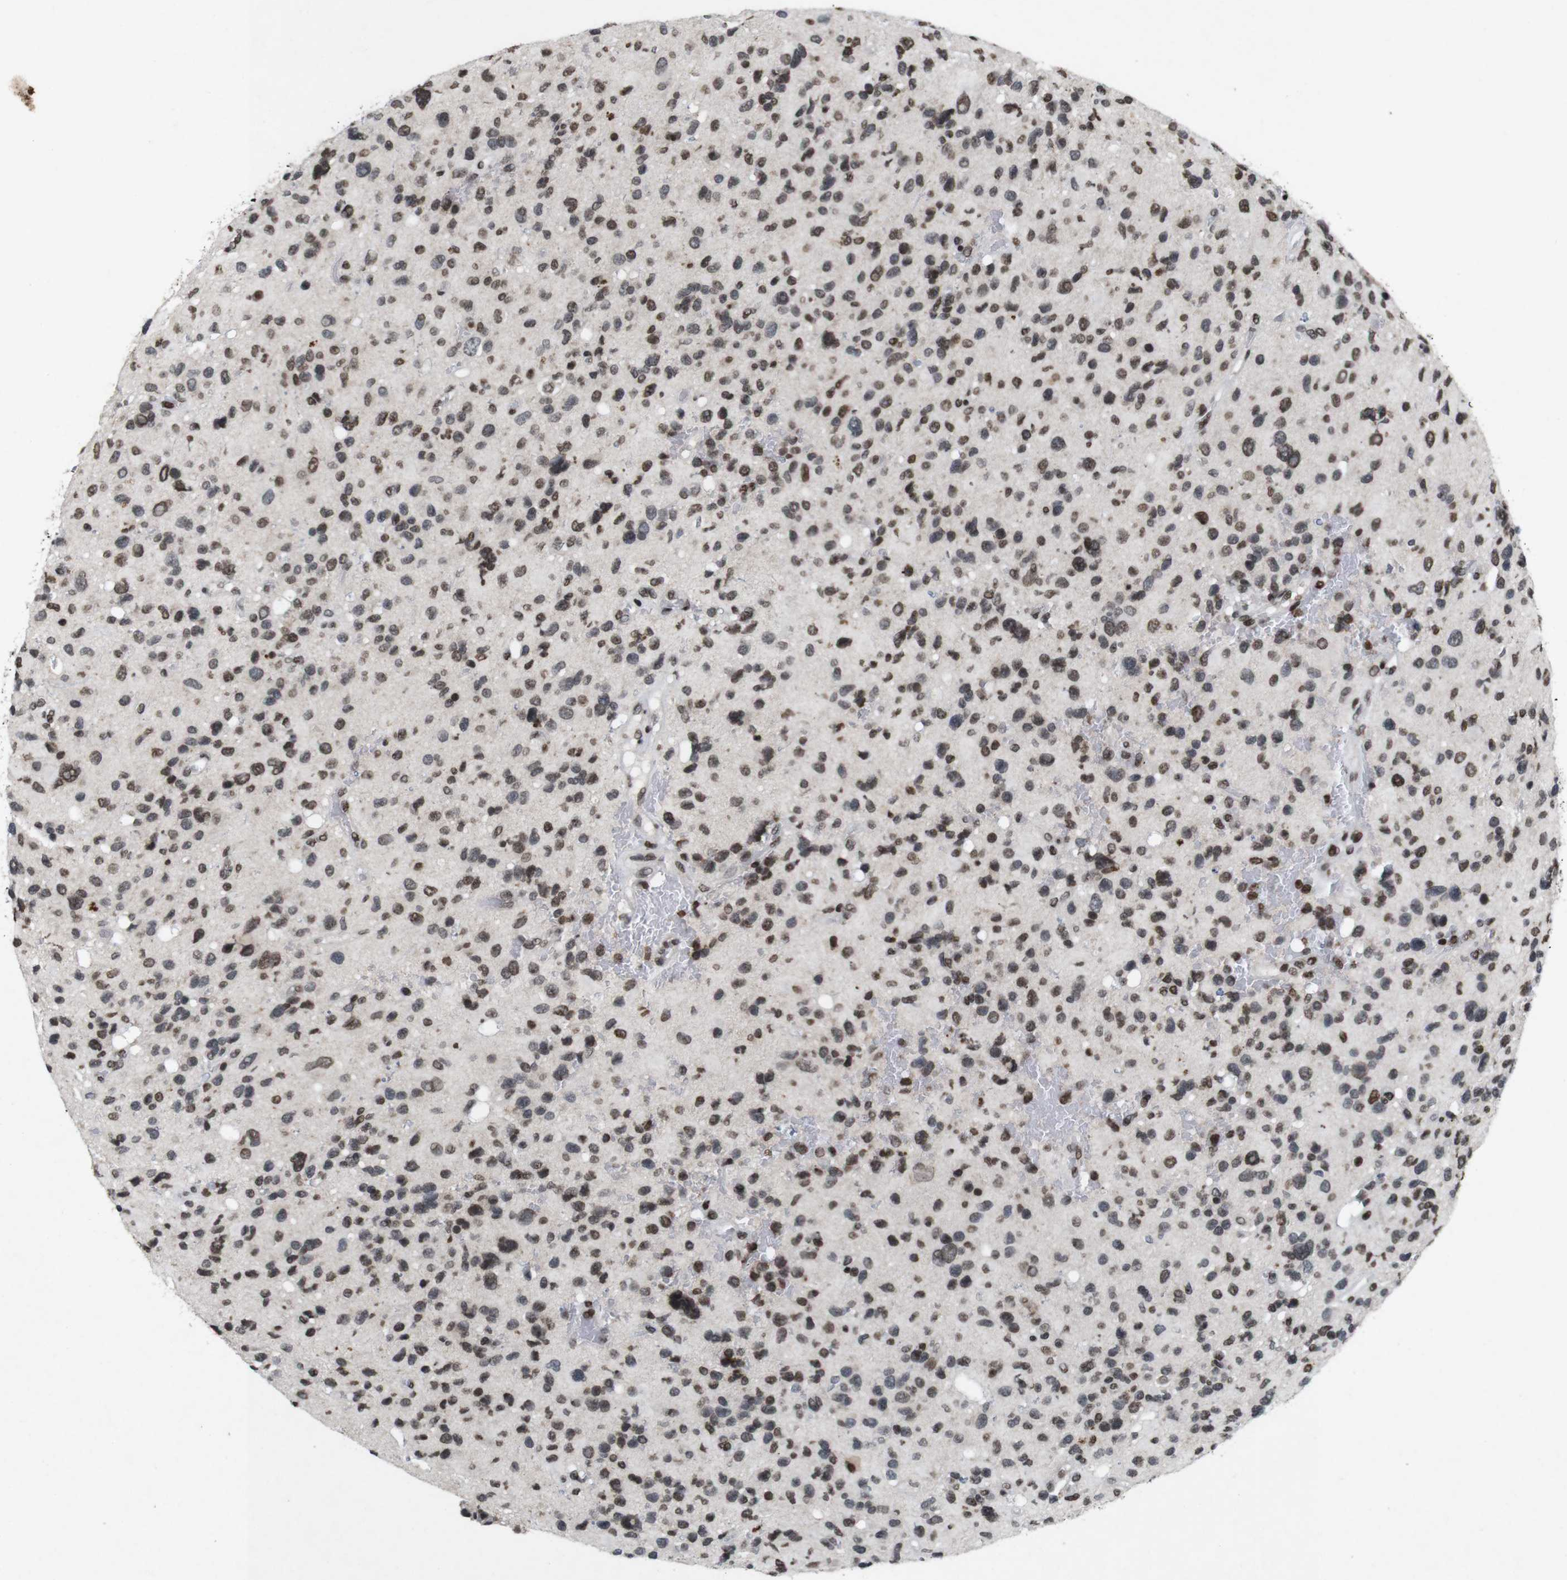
{"staining": {"intensity": "moderate", "quantity": ">75%", "location": "nuclear"}, "tissue": "glioma", "cell_type": "Tumor cells", "image_type": "cancer", "snomed": [{"axis": "morphology", "description": "Glioma, malignant, High grade"}, {"axis": "topography", "description": "Brain"}], "caption": "Immunohistochemical staining of human malignant glioma (high-grade) reveals moderate nuclear protein staining in about >75% of tumor cells. (DAB IHC with brightfield microscopy, high magnification).", "gene": "MAGEH1", "patient": {"sex": "male", "age": 48}}